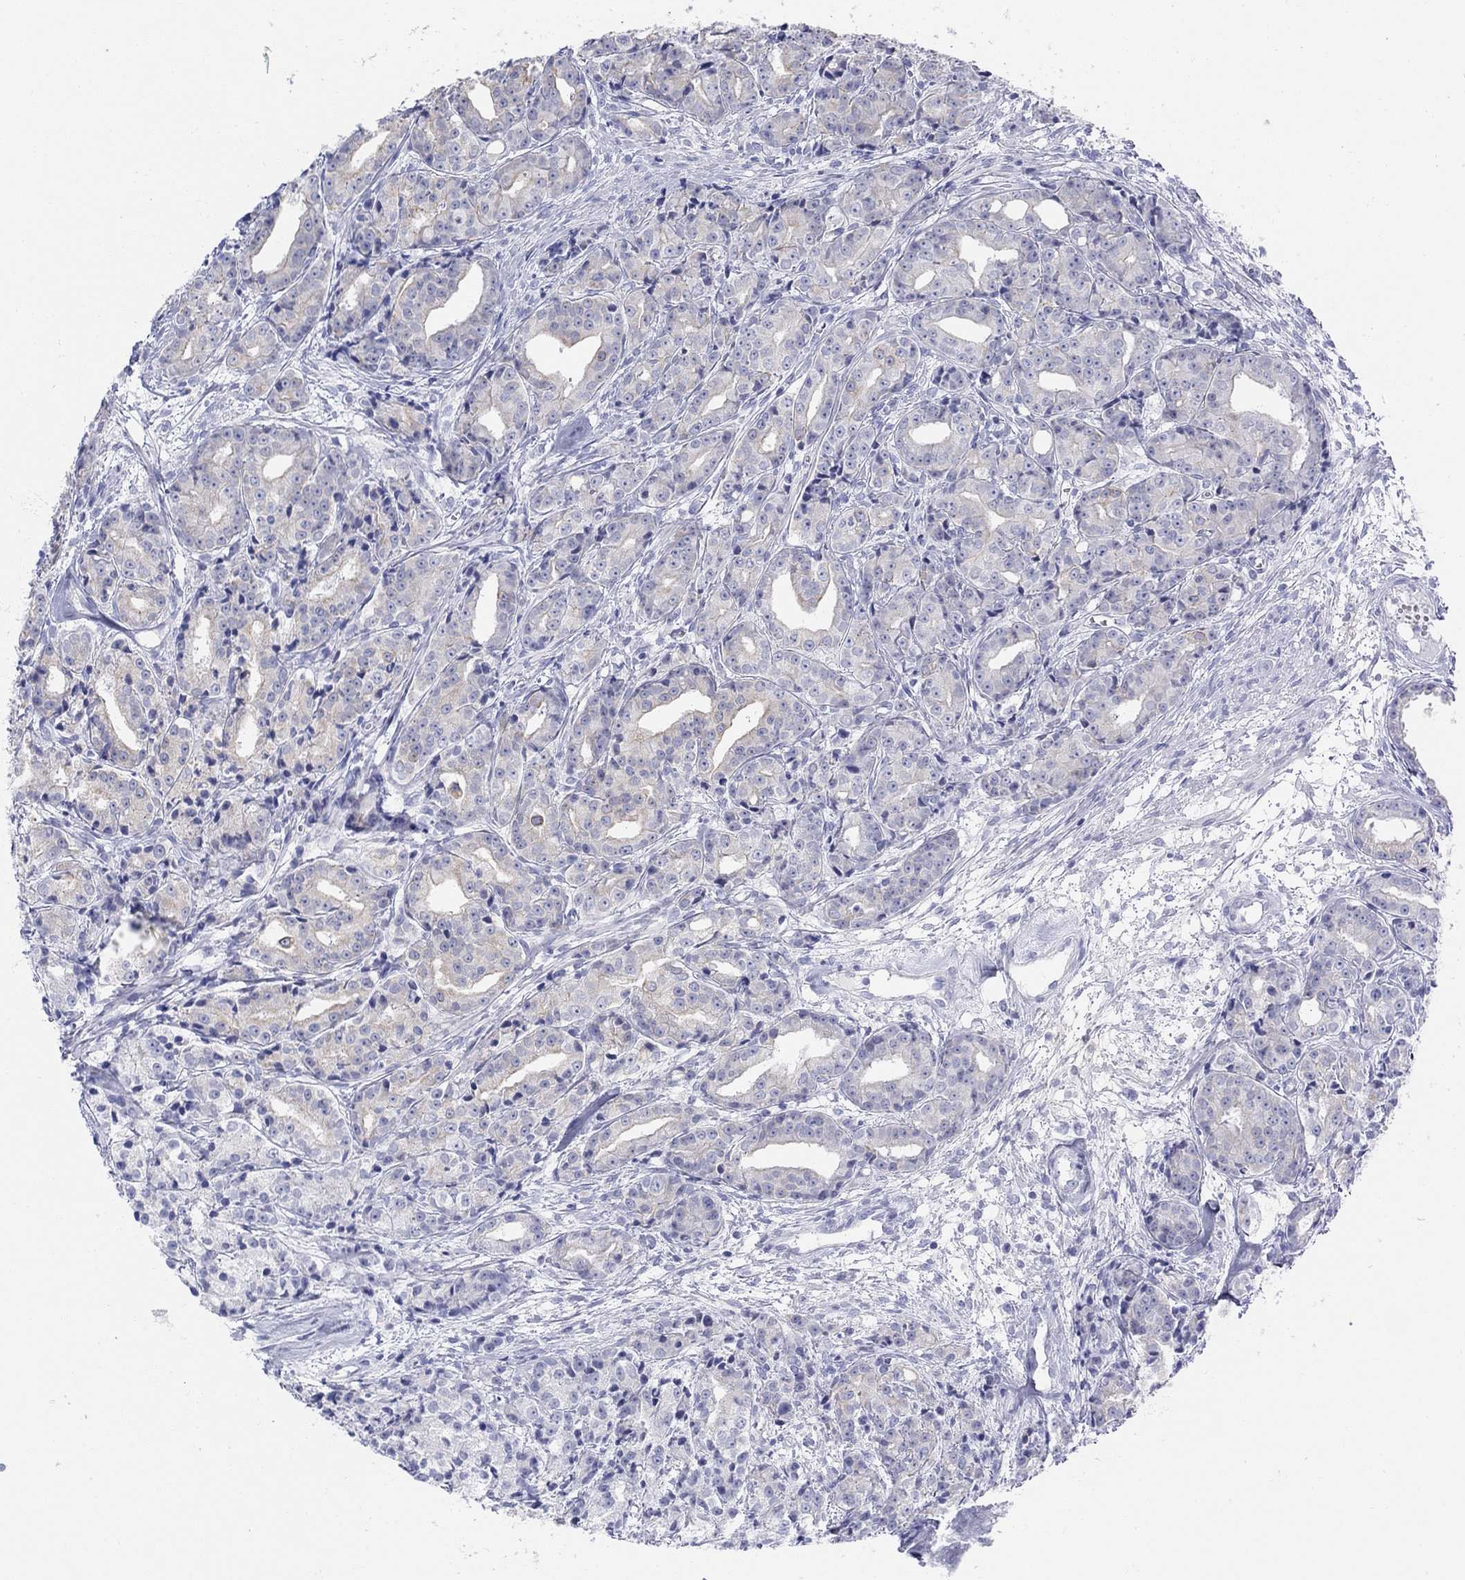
{"staining": {"intensity": "negative", "quantity": "none", "location": "none"}, "tissue": "prostate cancer", "cell_type": "Tumor cells", "image_type": "cancer", "snomed": [{"axis": "morphology", "description": "Adenocarcinoma, Medium grade"}, {"axis": "topography", "description": "Prostate"}], "caption": "IHC image of prostate adenocarcinoma (medium-grade) stained for a protein (brown), which displays no staining in tumor cells. The staining was performed using DAB (3,3'-diaminobenzidine) to visualize the protein expression in brown, while the nuclei were stained in blue with hematoxylin (Magnification: 20x).", "gene": "AK8", "patient": {"sex": "male", "age": 74}}